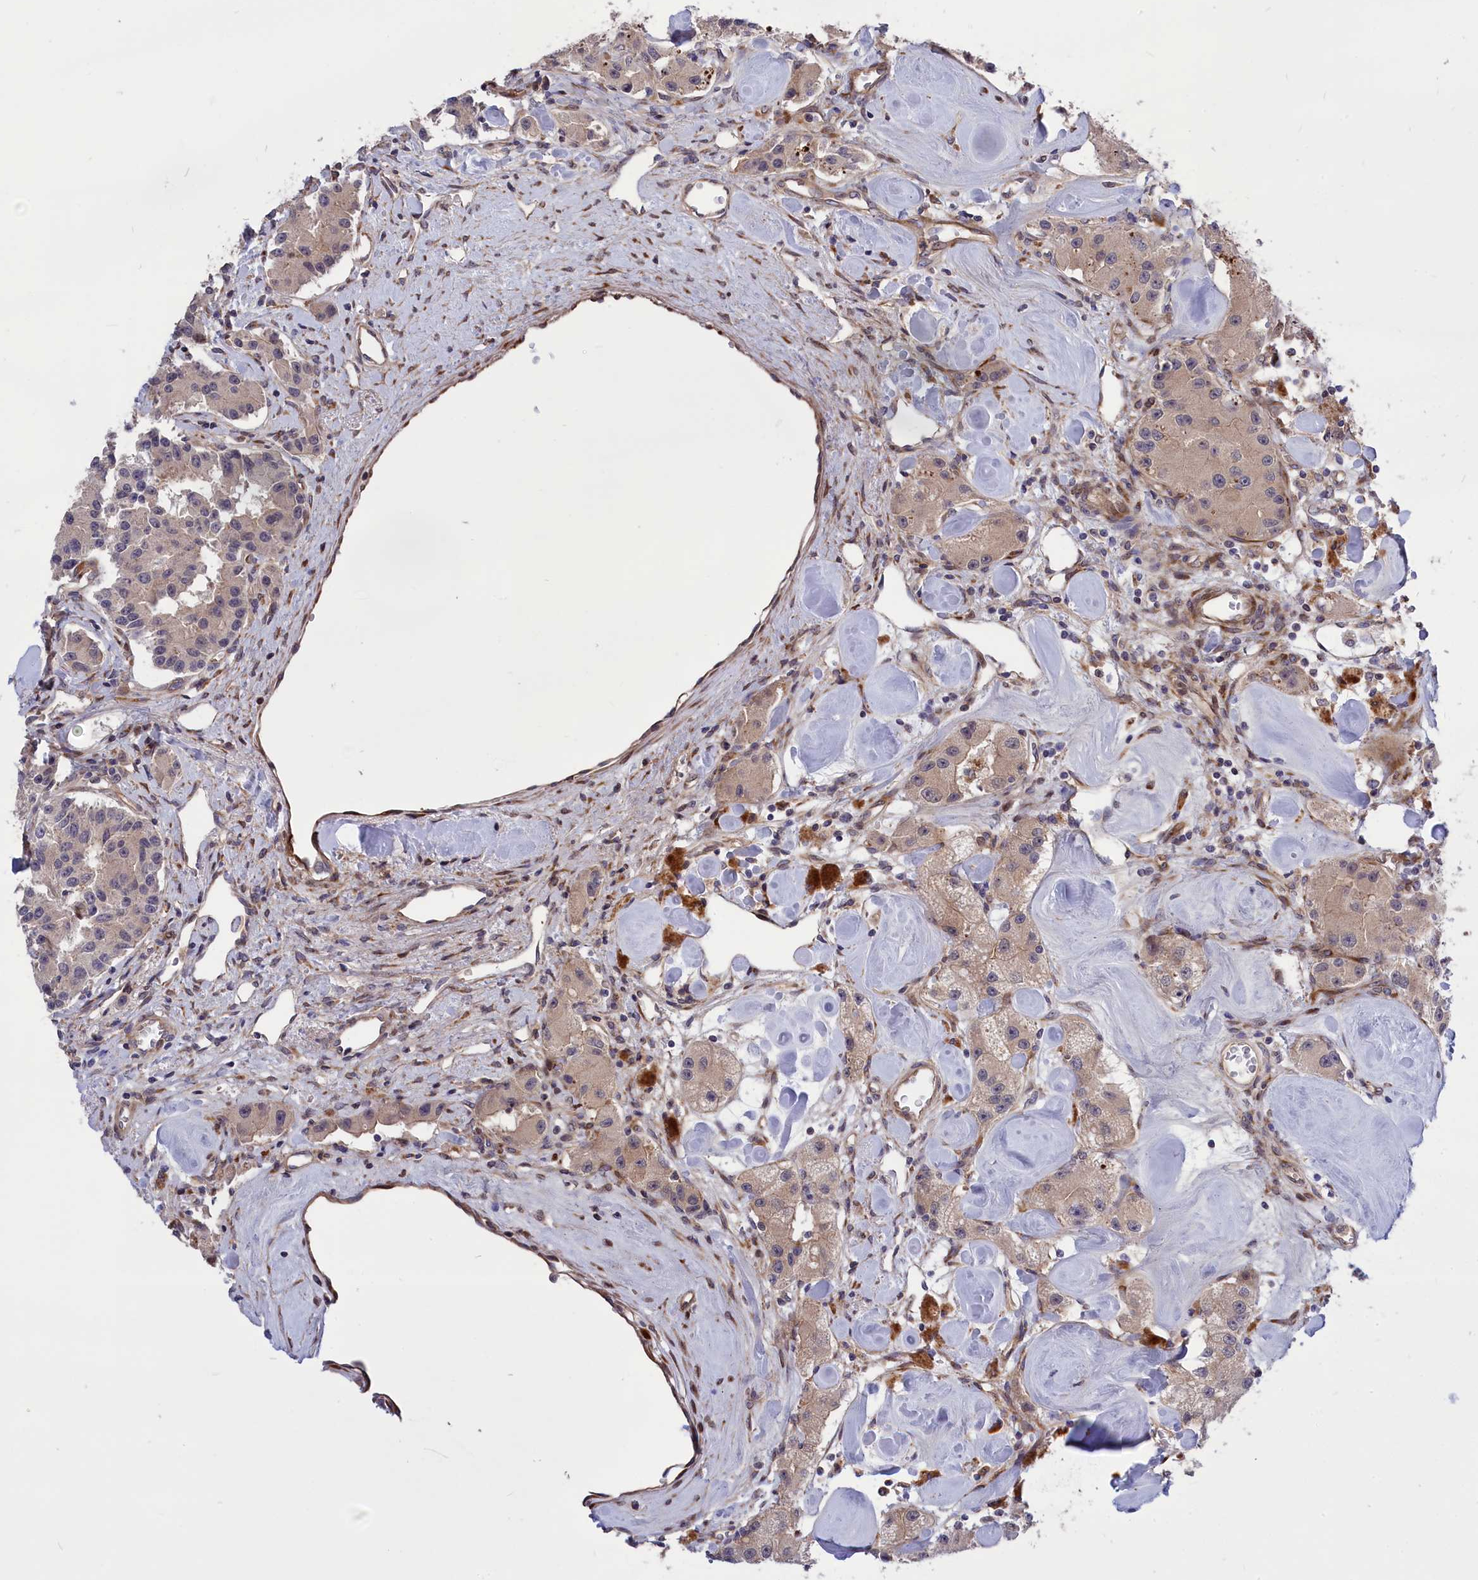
{"staining": {"intensity": "weak", "quantity": "<25%", "location": "cytoplasmic/membranous"}, "tissue": "carcinoid", "cell_type": "Tumor cells", "image_type": "cancer", "snomed": [{"axis": "morphology", "description": "Carcinoid, malignant, NOS"}, {"axis": "topography", "description": "Pancreas"}], "caption": "High power microscopy micrograph of an IHC micrograph of carcinoid, revealing no significant positivity in tumor cells.", "gene": "DDX60L", "patient": {"sex": "male", "age": 41}}